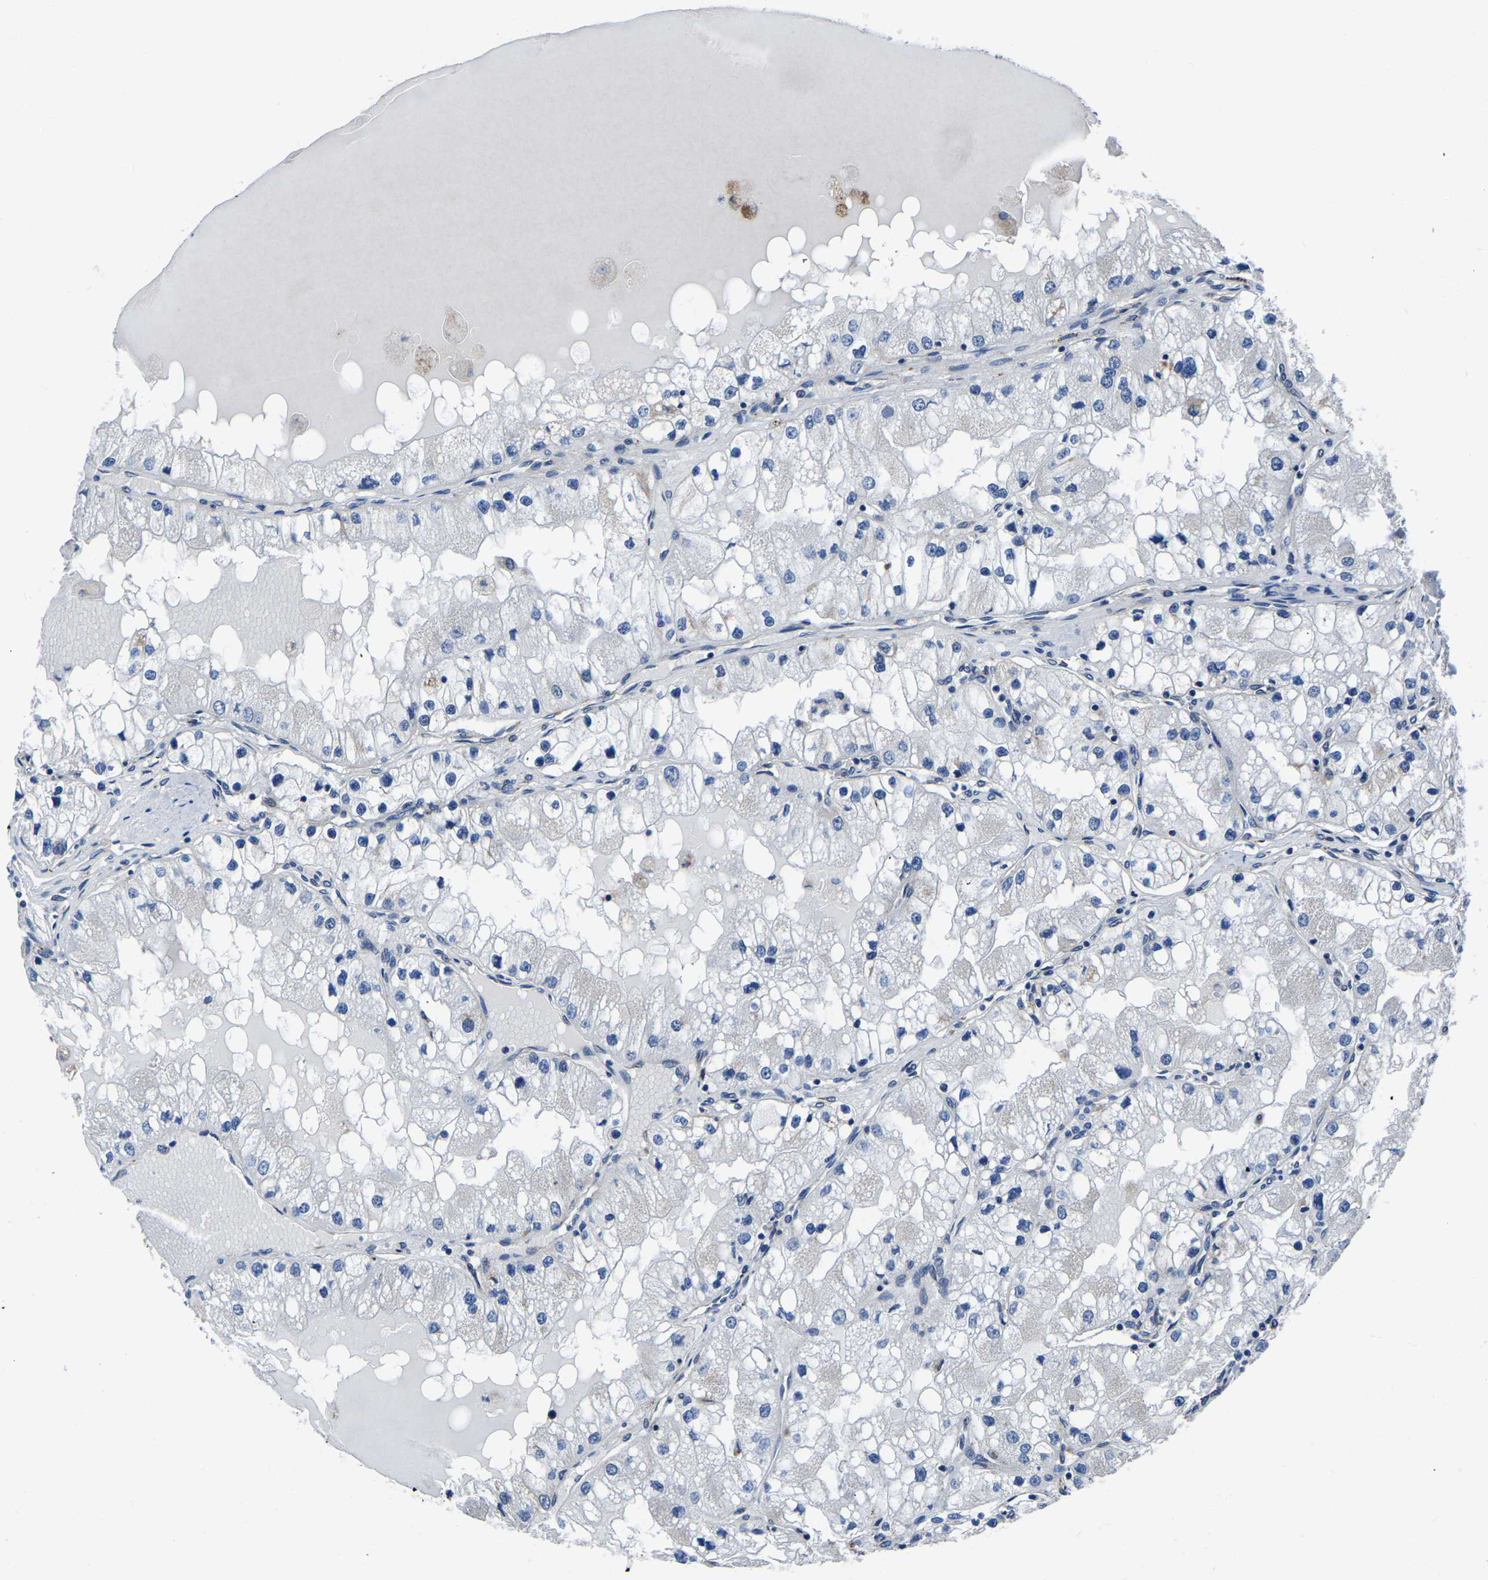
{"staining": {"intensity": "negative", "quantity": "none", "location": "none"}, "tissue": "renal cancer", "cell_type": "Tumor cells", "image_type": "cancer", "snomed": [{"axis": "morphology", "description": "Adenocarcinoma, NOS"}, {"axis": "topography", "description": "Kidney"}], "caption": "Immunohistochemistry (IHC) of human renal cancer (adenocarcinoma) exhibits no positivity in tumor cells.", "gene": "PDLIM7", "patient": {"sex": "male", "age": 68}}